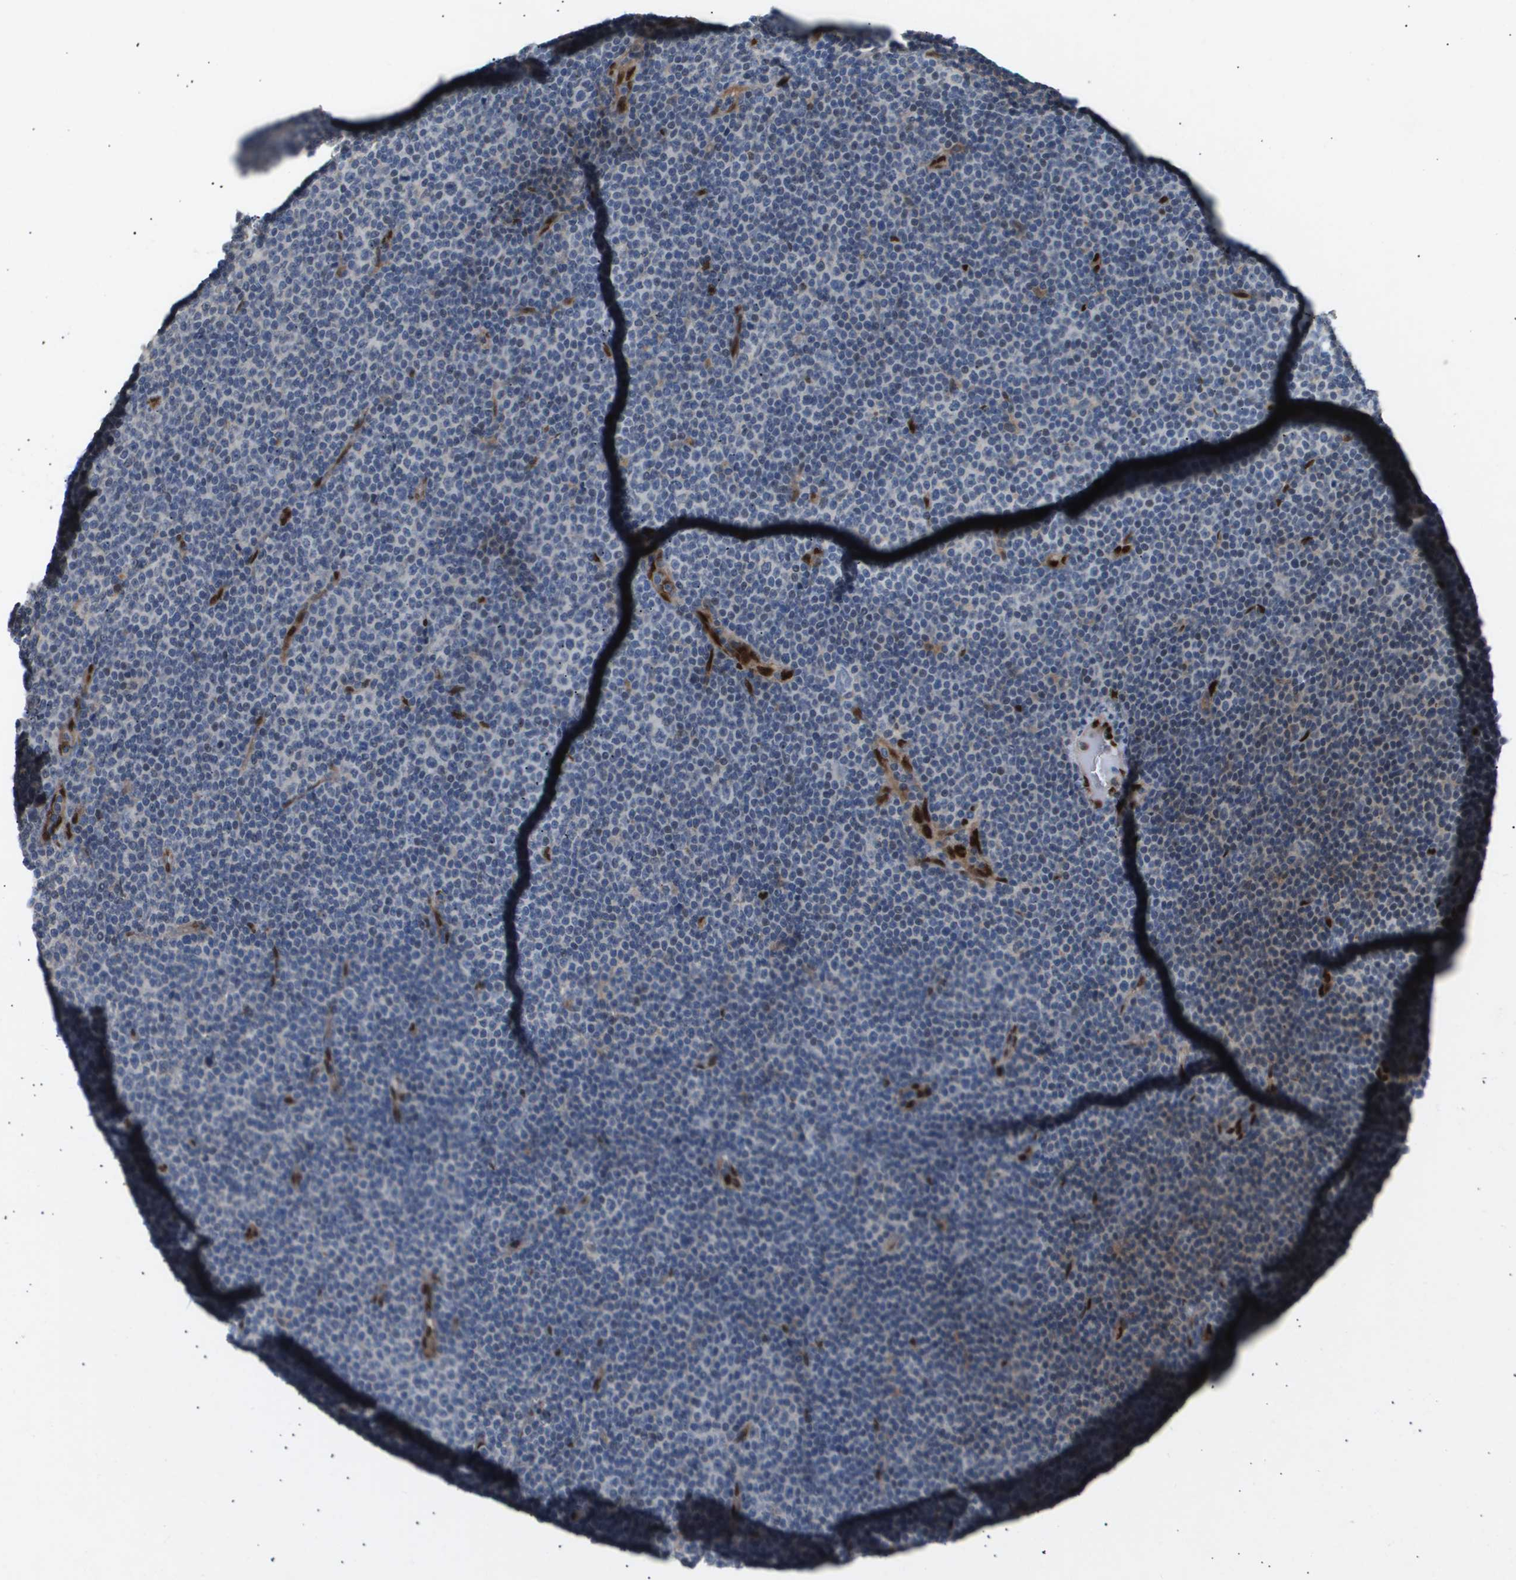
{"staining": {"intensity": "negative", "quantity": "none", "location": "none"}, "tissue": "lymphoma", "cell_type": "Tumor cells", "image_type": "cancer", "snomed": [{"axis": "morphology", "description": "Malignant lymphoma, non-Hodgkin's type, Low grade"}, {"axis": "topography", "description": "Lymph node"}], "caption": "Low-grade malignant lymphoma, non-Hodgkin's type was stained to show a protein in brown. There is no significant expression in tumor cells. Brightfield microscopy of IHC stained with DAB (brown) and hematoxylin (blue), captured at high magnification.", "gene": "ERG", "patient": {"sex": "female", "age": 67}}